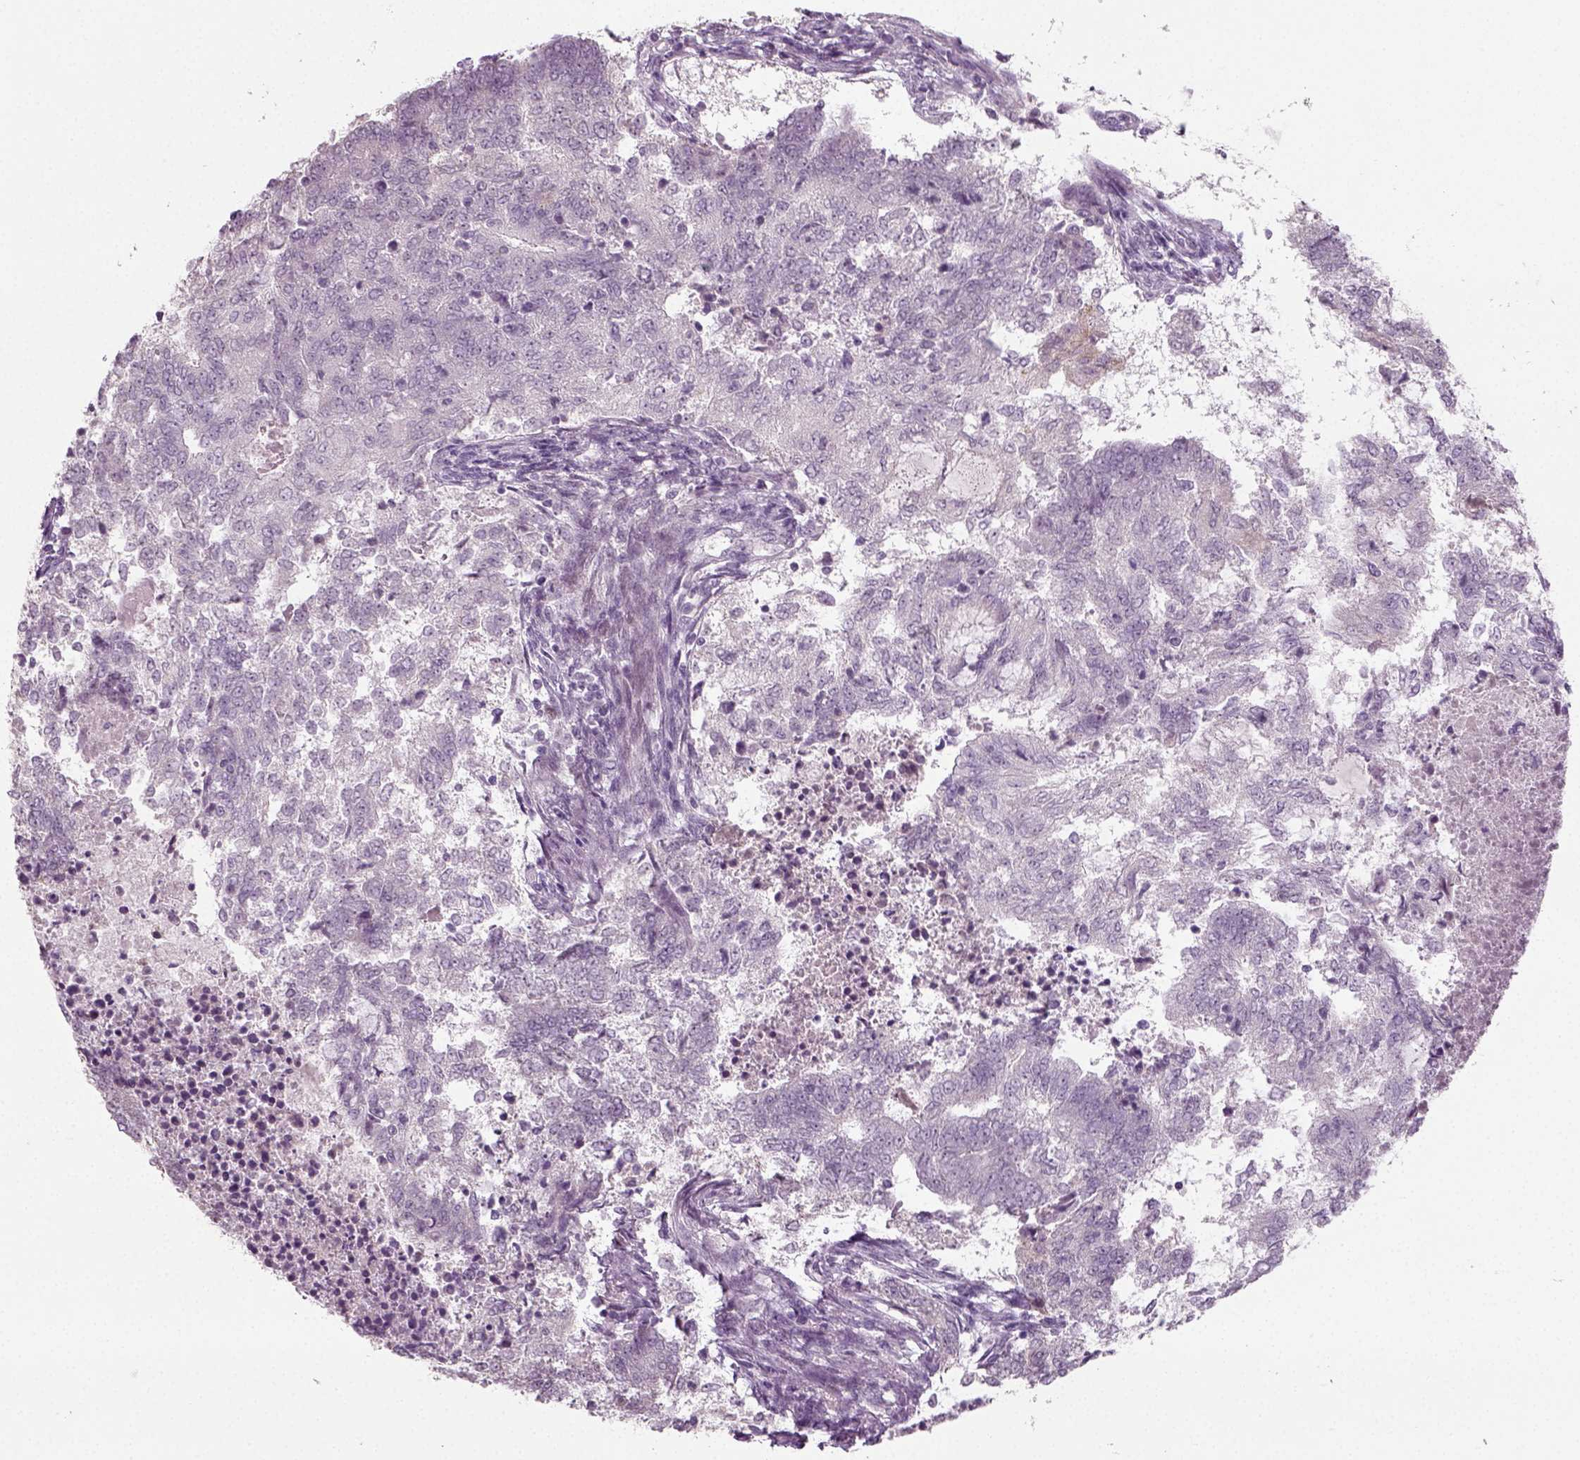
{"staining": {"intensity": "negative", "quantity": "none", "location": "none"}, "tissue": "endometrial cancer", "cell_type": "Tumor cells", "image_type": "cancer", "snomed": [{"axis": "morphology", "description": "Adenocarcinoma, NOS"}, {"axis": "topography", "description": "Endometrium"}], "caption": "This is an IHC photomicrograph of adenocarcinoma (endometrial). There is no staining in tumor cells.", "gene": "SYNGAP1", "patient": {"sex": "female", "age": 65}}